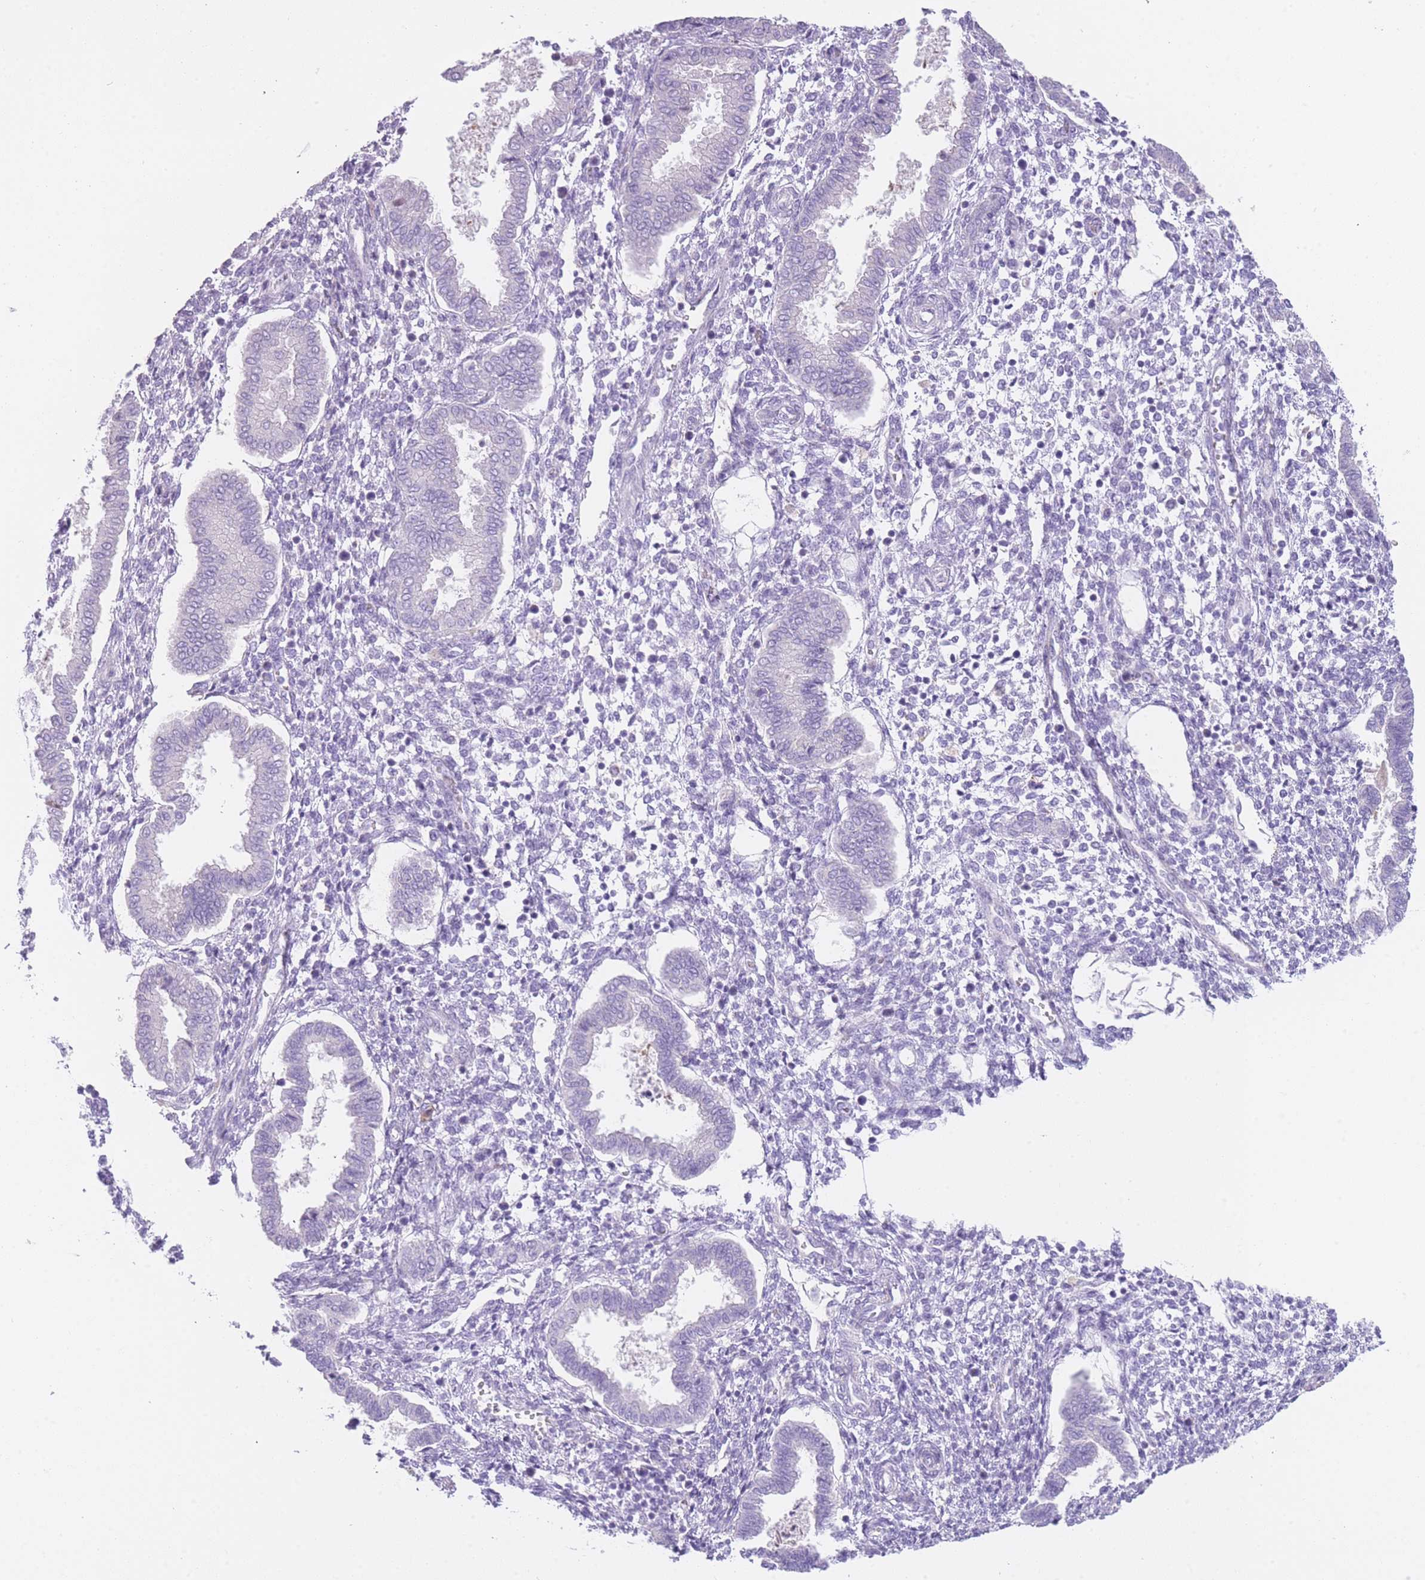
{"staining": {"intensity": "negative", "quantity": "none", "location": "none"}, "tissue": "endometrium", "cell_type": "Cells in endometrial stroma", "image_type": "normal", "snomed": [{"axis": "morphology", "description": "Normal tissue, NOS"}, {"axis": "topography", "description": "Endometrium"}], "caption": "An immunohistochemistry photomicrograph of normal endometrium is shown. There is no staining in cells in endometrial stroma of endometrium.", "gene": "IMPG1", "patient": {"sex": "female", "age": 24}}